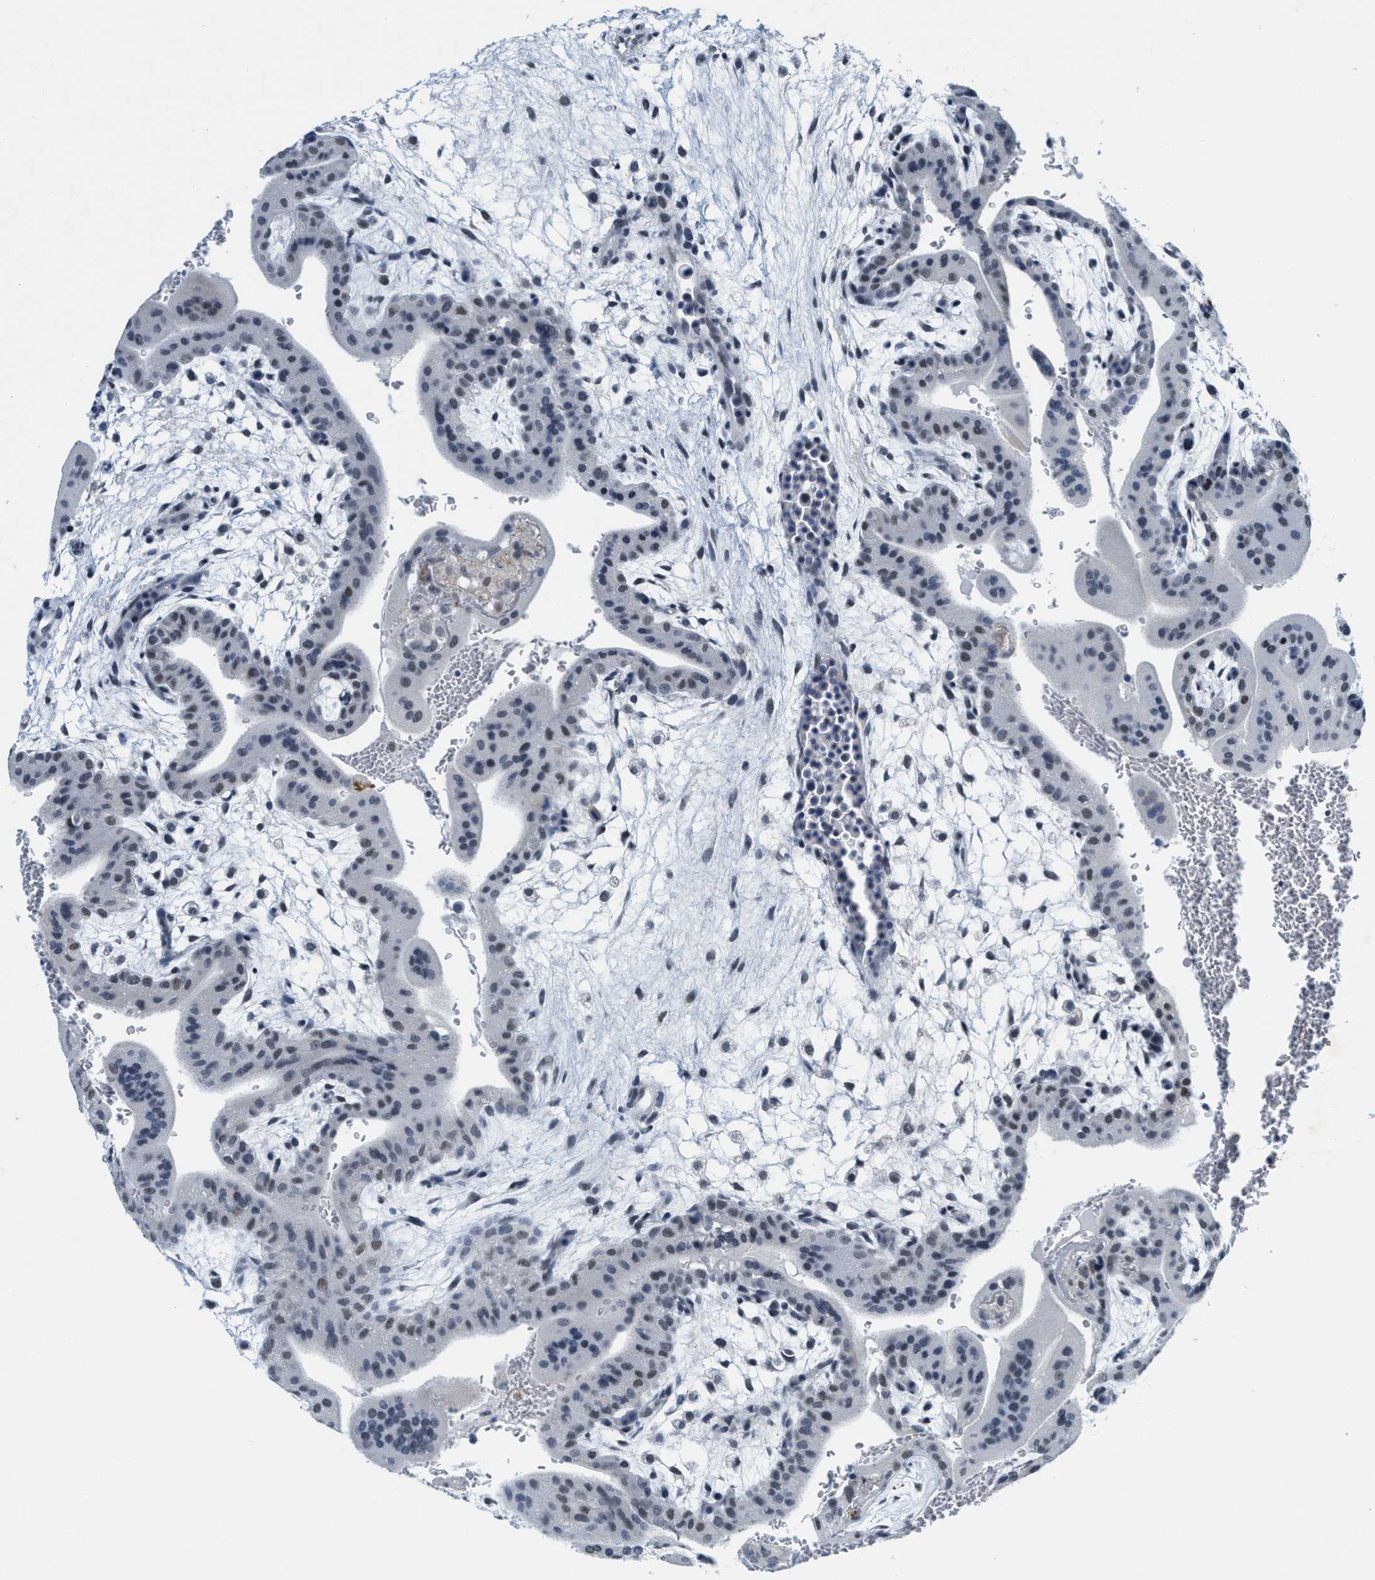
{"staining": {"intensity": "weak", "quantity": "<25%", "location": "nuclear"}, "tissue": "placenta", "cell_type": "Decidual cells", "image_type": "normal", "snomed": [{"axis": "morphology", "description": "Normal tissue, NOS"}, {"axis": "topography", "description": "Placenta"}], "caption": "A high-resolution micrograph shows IHC staining of unremarkable placenta, which shows no significant positivity in decidual cells. (DAB (3,3'-diaminobenzidine) immunohistochemistry visualized using brightfield microscopy, high magnification).", "gene": "SETD1B", "patient": {"sex": "female", "age": 35}}